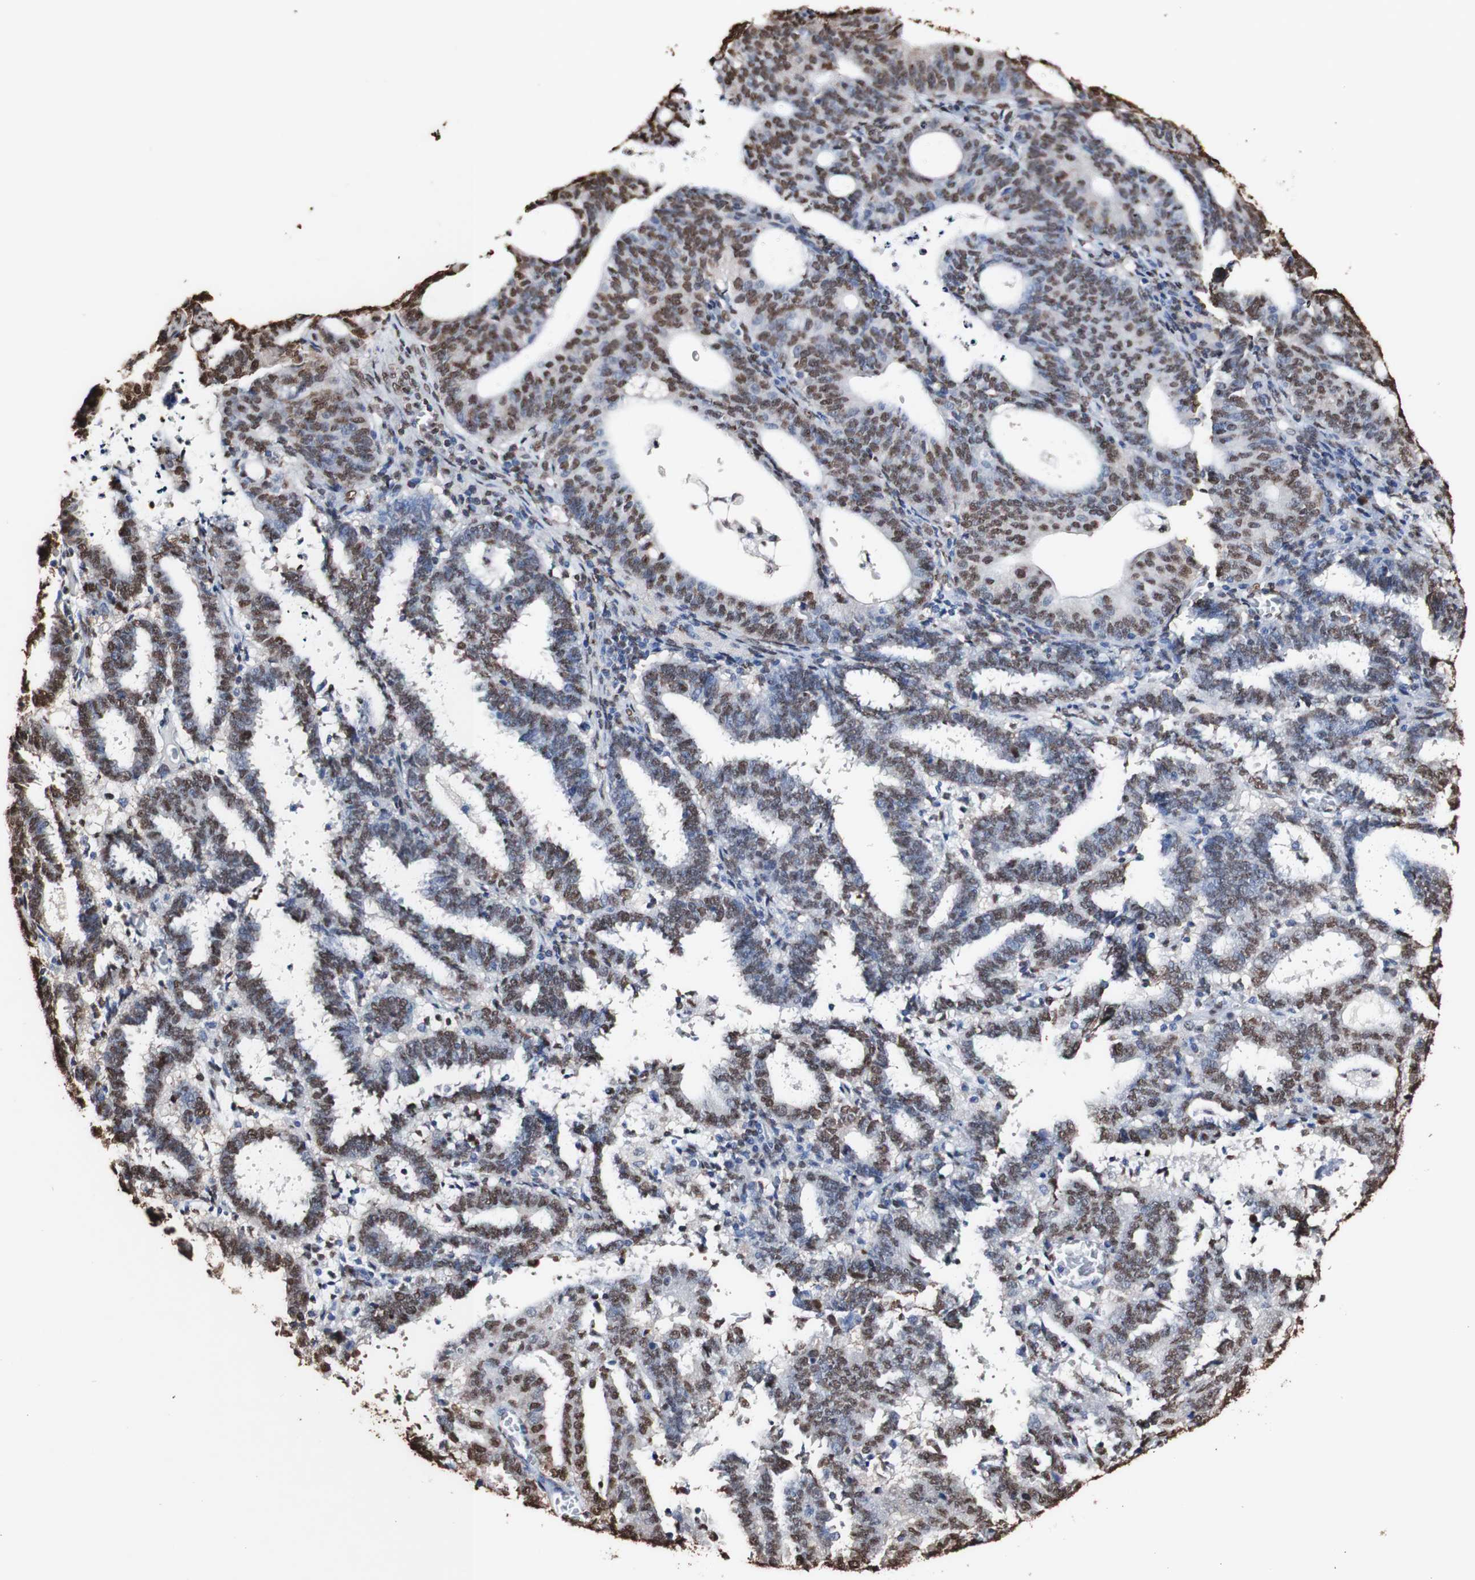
{"staining": {"intensity": "strong", "quantity": "25%-75%", "location": "cytoplasmic/membranous,nuclear"}, "tissue": "endometrial cancer", "cell_type": "Tumor cells", "image_type": "cancer", "snomed": [{"axis": "morphology", "description": "Adenocarcinoma, NOS"}, {"axis": "topography", "description": "Uterus"}], "caption": "Immunohistochemical staining of human endometrial adenocarcinoma exhibits strong cytoplasmic/membranous and nuclear protein staining in approximately 25%-75% of tumor cells. Using DAB (3,3'-diaminobenzidine) (brown) and hematoxylin (blue) stains, captured at high magnification using brightfield microscopy.", "gene": "PIDD1", "patient": {"sex": "female", "age": 83}}